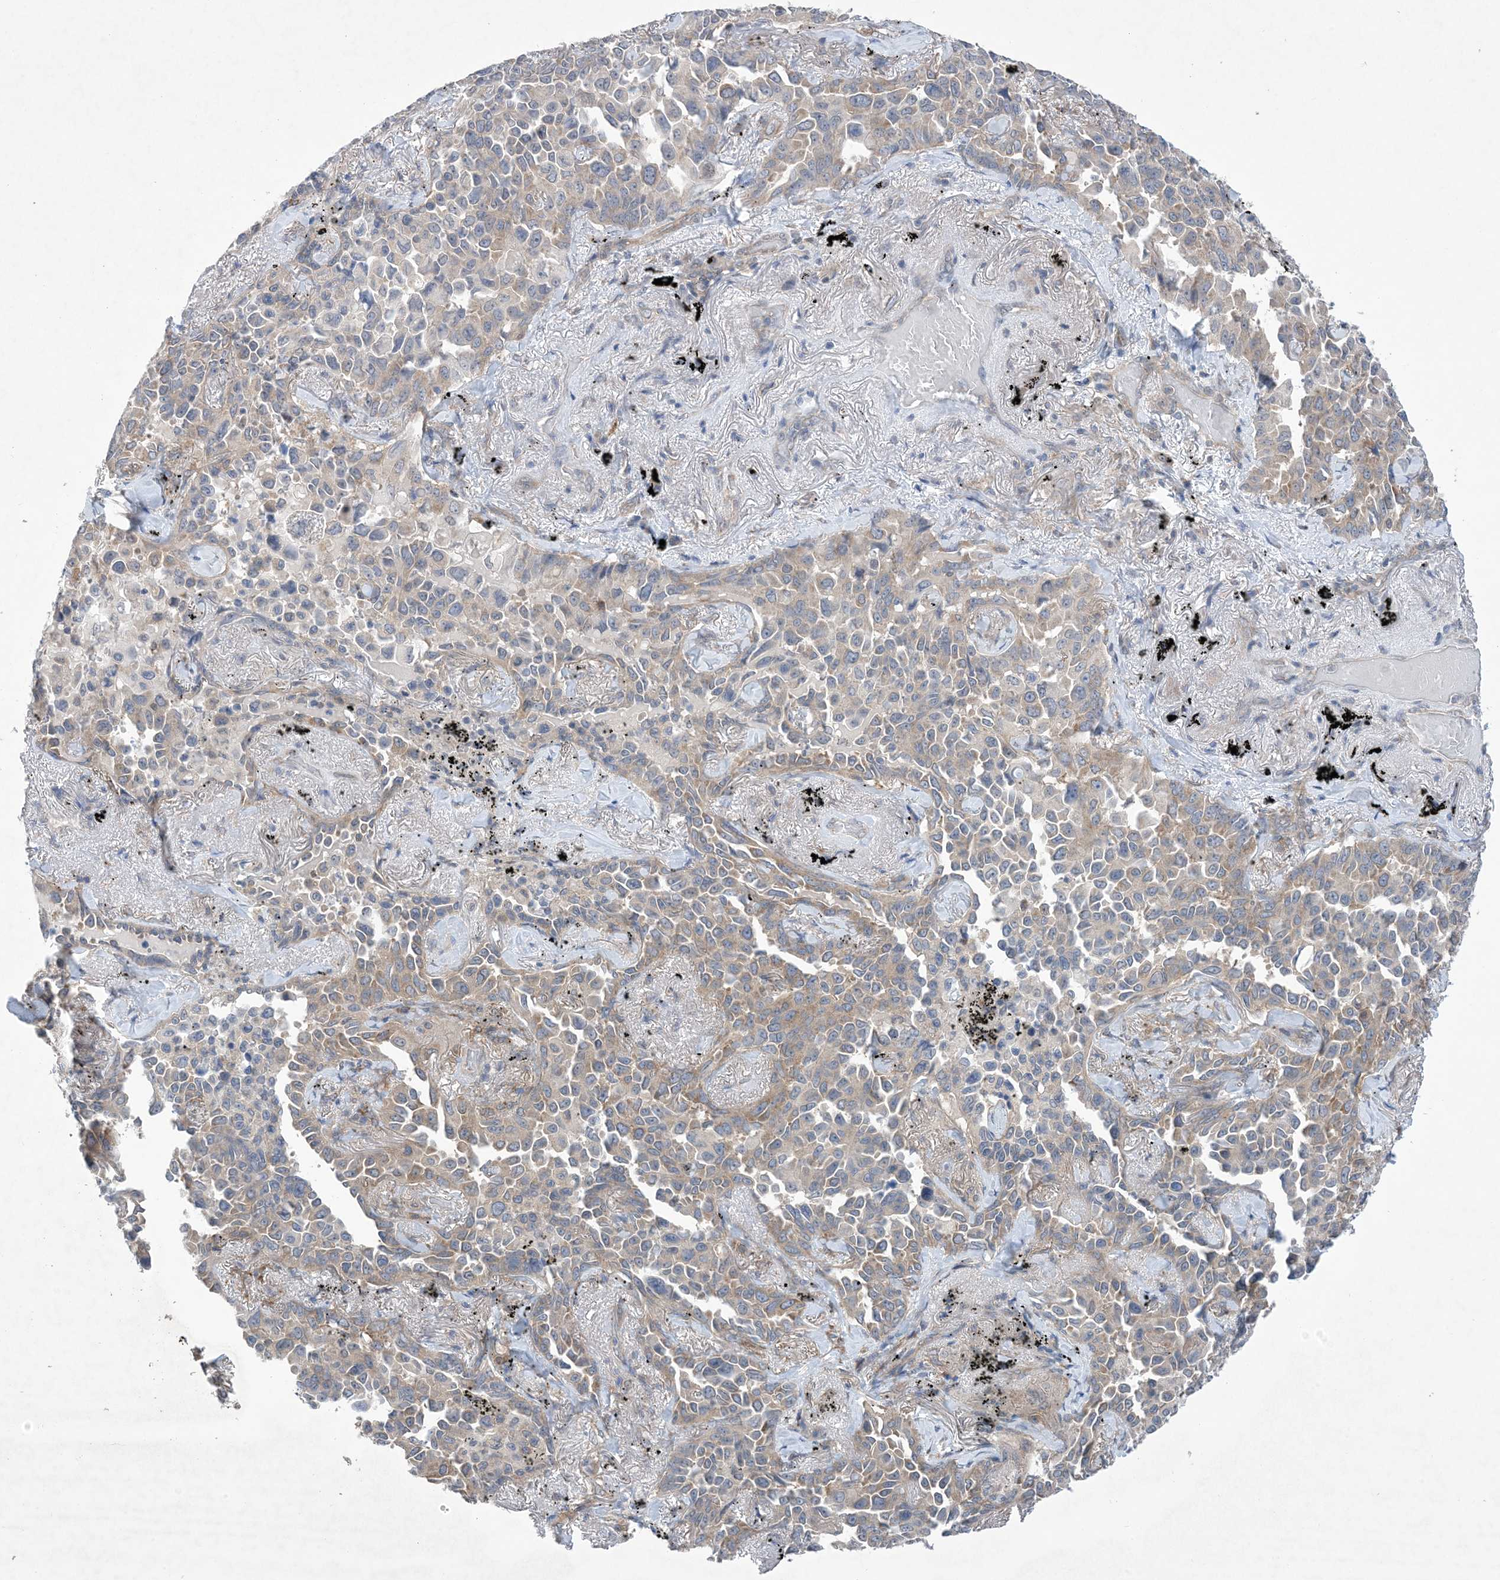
{"staining": {"intensity": "weak", "quantity": "<25%", "location": "cytoplasmic/membranous"}, "tissue": "lung cancer", "cell_type": "Tumor cells", "image_type": "cancer", "snomed": [{"axis": "morphology", "description": "Adenocarcinoma, NOS"}, {"axis": "topography", "description": "Lung"}], "caption": "DAB (3,3'-diaminobenzidine) immunohistochemical staining of human adenocarcinoma (lung) exhibits no significant positivity in tumor cells. (DAB IHC with hematoxylin counter stain).", "gene": "EHBP1", "patient": {"sex": "female", "age": 67}}